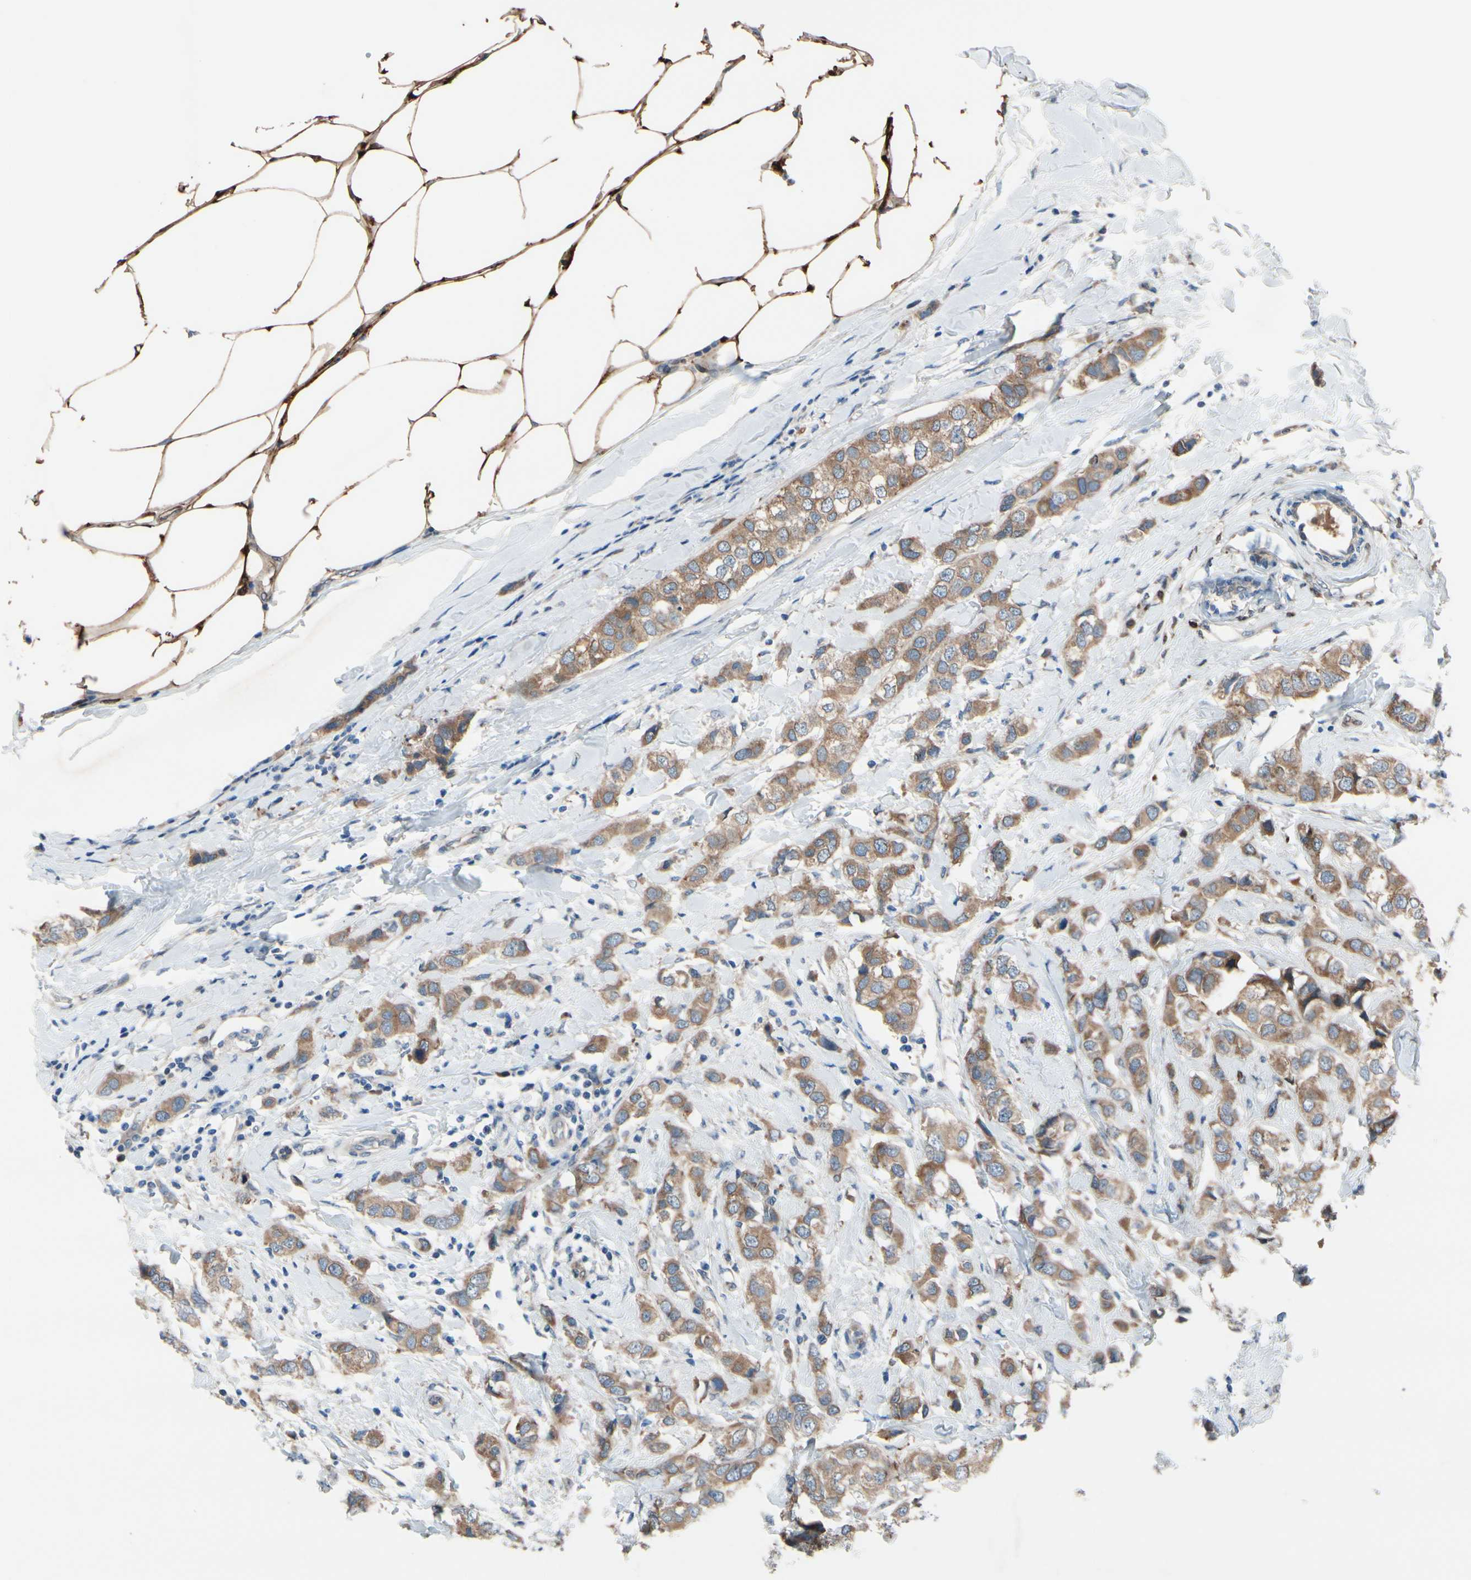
{"staining": {"intensity": "moderate", "quantity": ">75%", "location": "cytoplasmic/membranous"}, "tissue": "breast cancer", "cell_type": "Tumor cells", "image_type": "cancer", "snomed": [{"axis": "morphology", "description": "Duct carcinoma"}, {"axis": "topography", "description": "Breast"}], "caption": "DAB immunohistochemical staining of human breast infiltrating ductal carcinoma exhibits moderate cytoplasmic/membranous protein expression in about >75% of tumor cells.", "gene": "PRXL2A", "patient": {"sex": "female", "age": 50}}